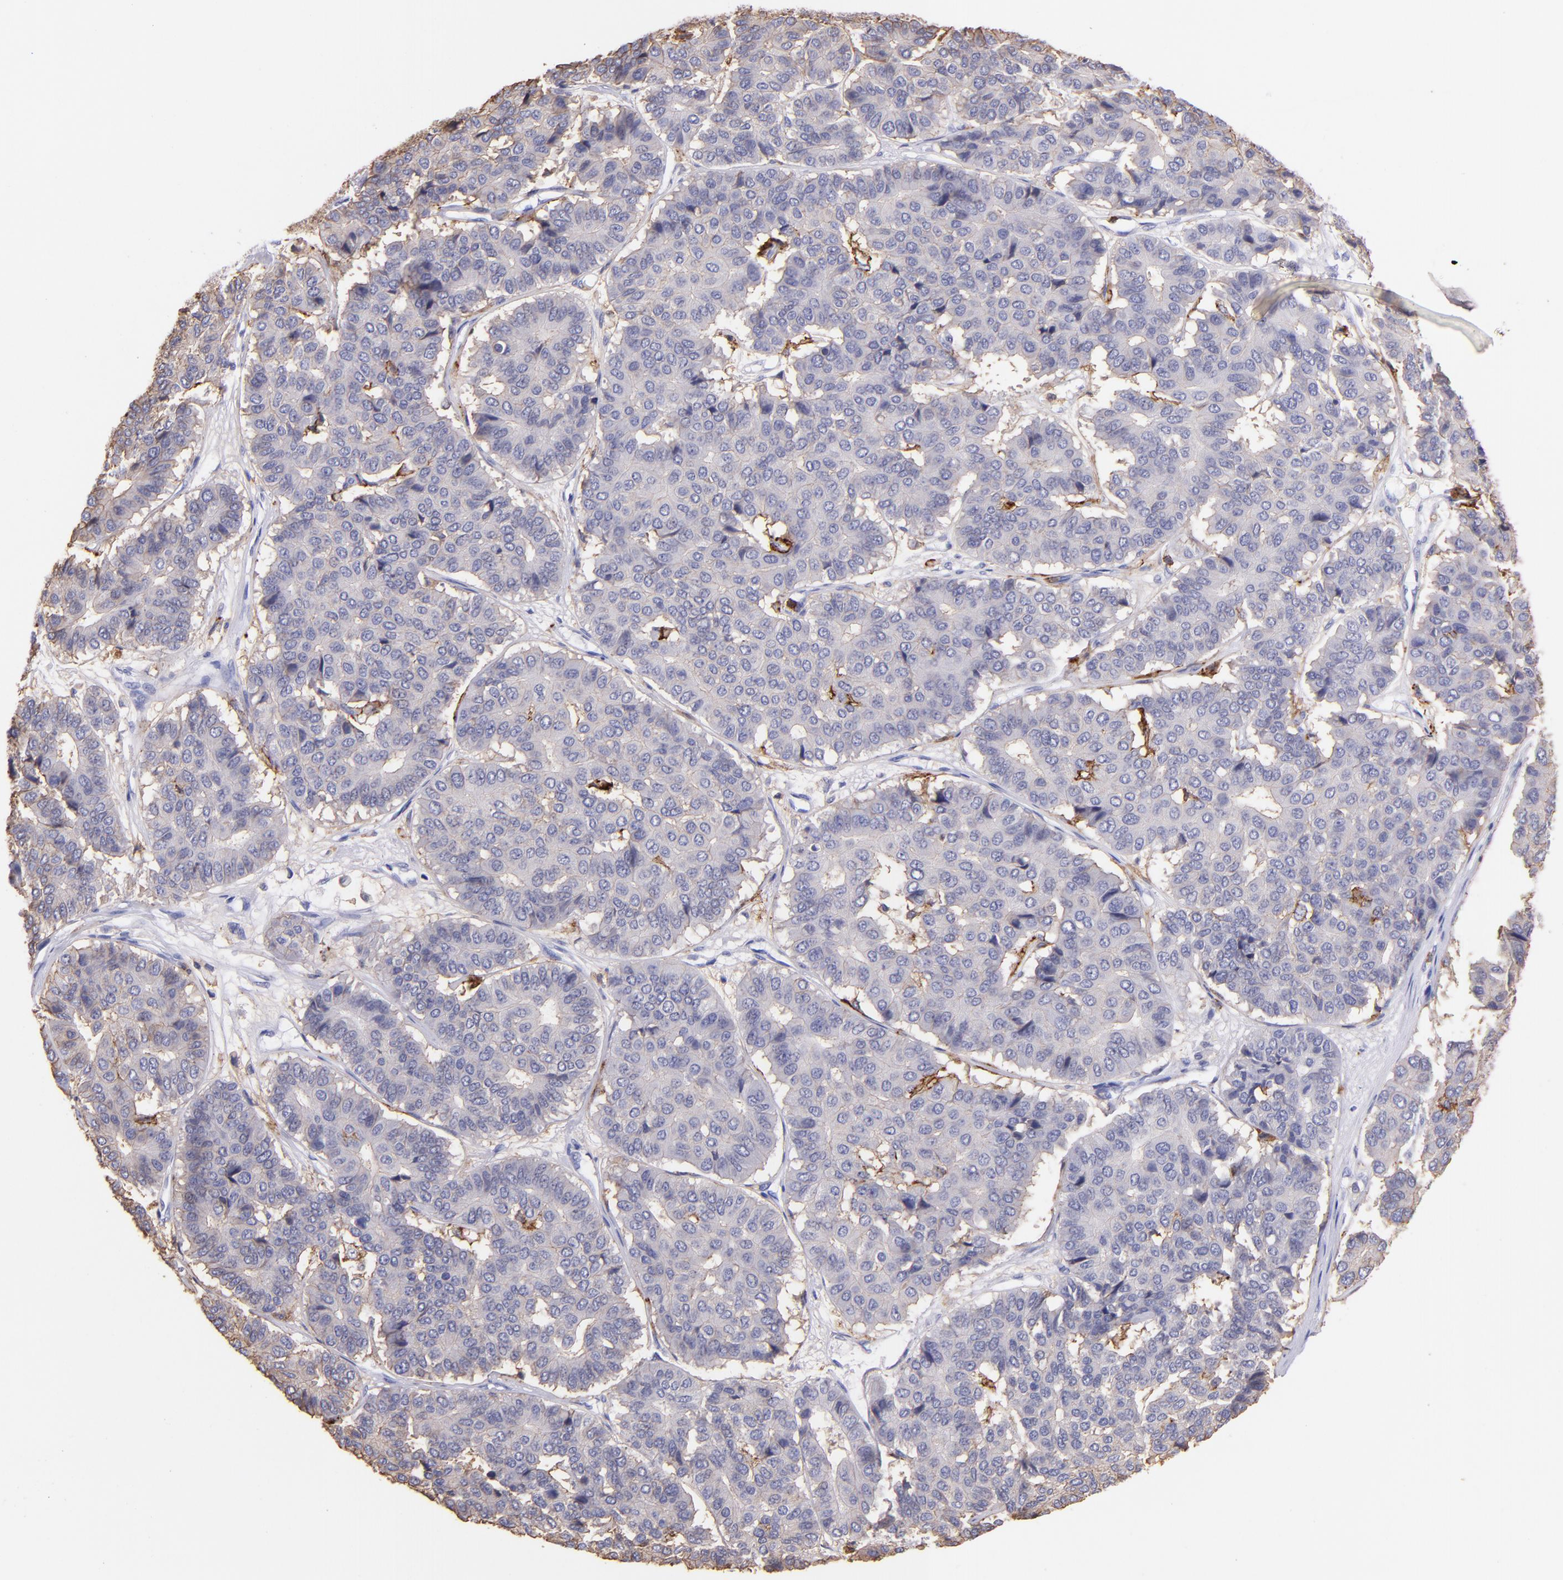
{"staining": {"intensity": "negative", "quantity": "none", "location": "none"}, "tissue": "pancreatic cancer", "cell_type": "Tumor cells", "image_type": "cancer", "snomed": [{"axis": "morphology", "description": "Adenocarcinoma, NOS"}, {"axis": "topography", "description": "Pancreas"}], "caption": "Pancreatic cancer (adenocarcinoma) was stained to show a protein in brown. There is no significant positivity in tumor cells.", "gene": "SPN", "patient": {"sex": "male", "age": 50}}